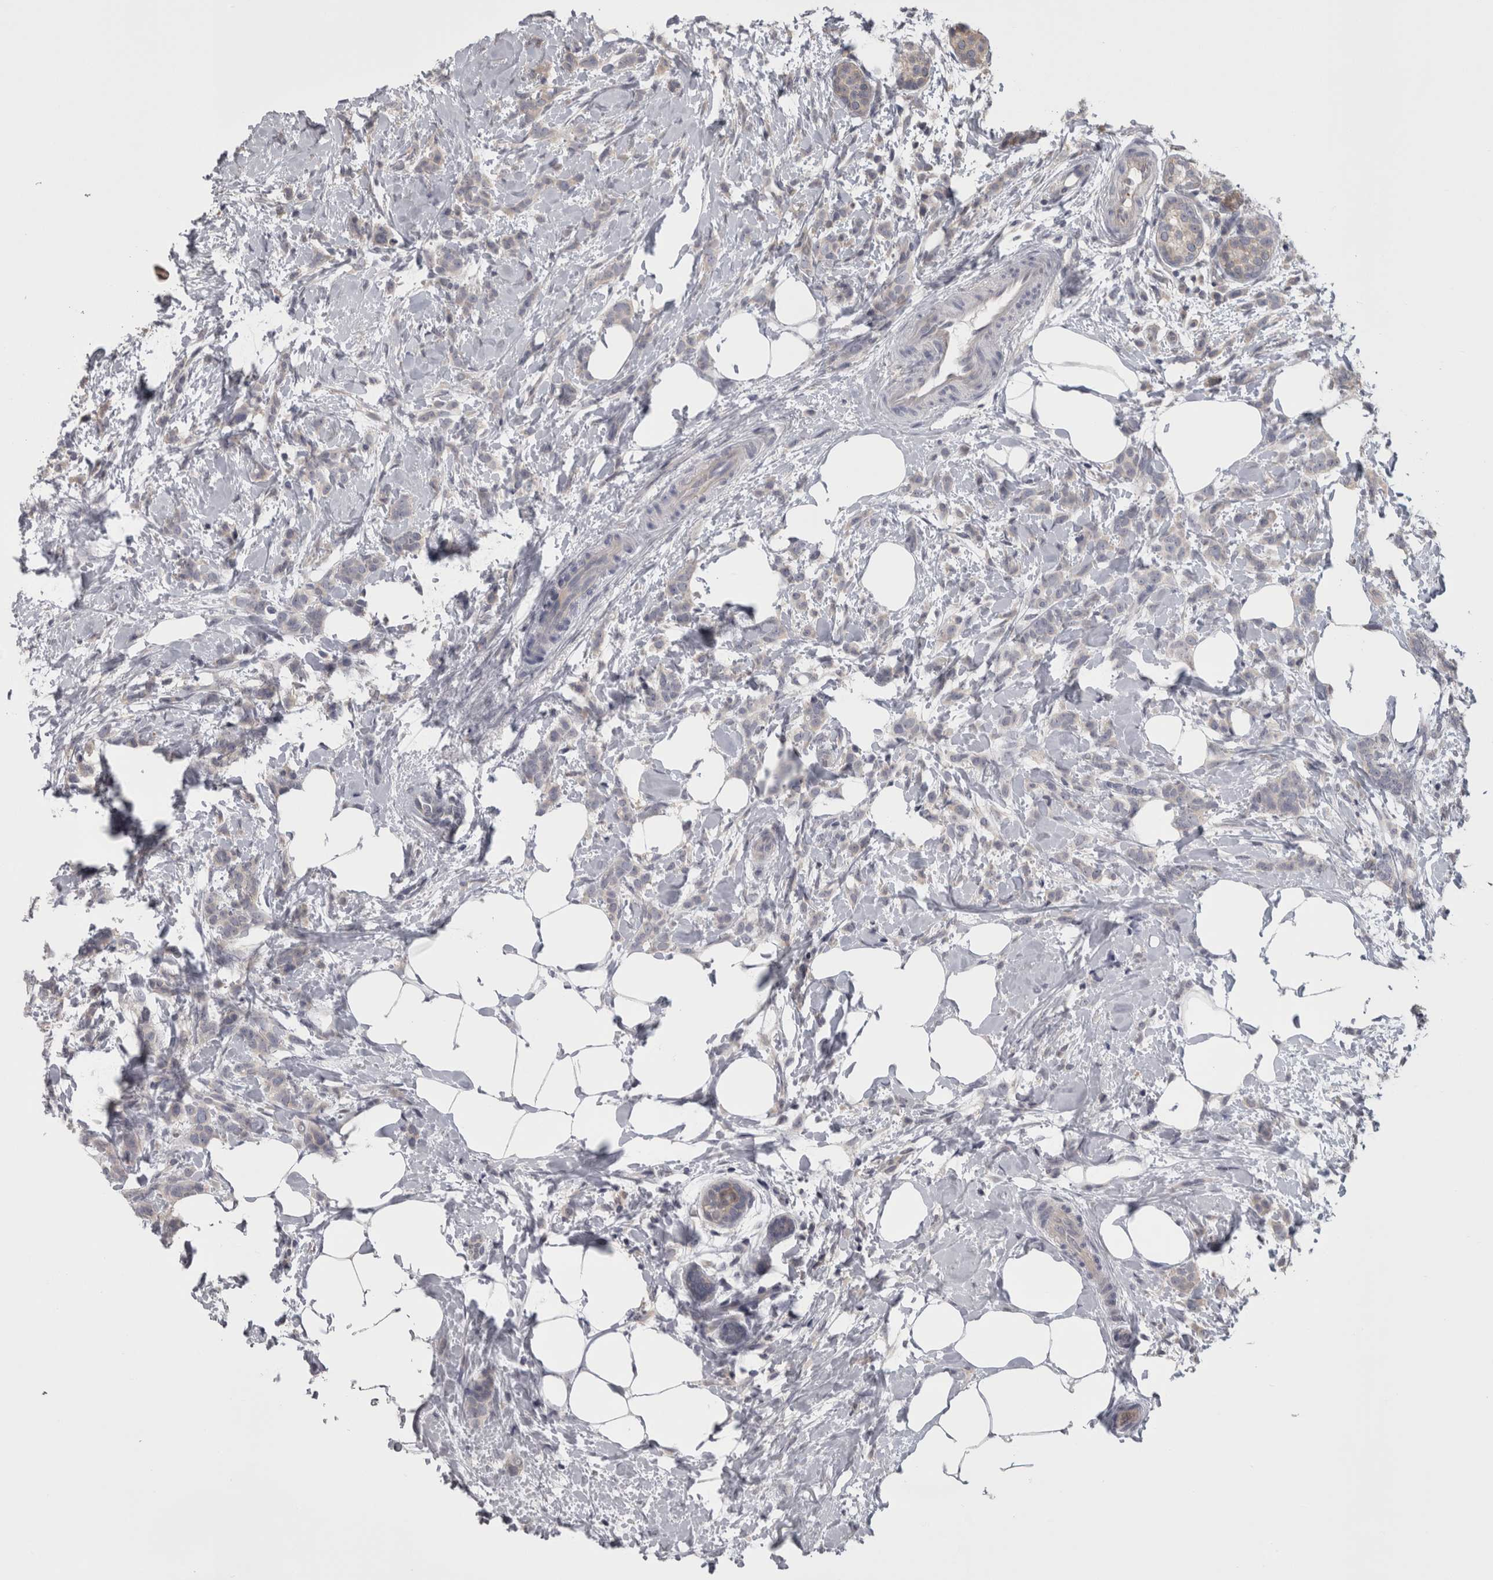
{"staining": {"intensity": "weak", "quantity": "25%-75%", "location": "cytoplasmic/membranous"}, "tissue": "breast cancer", "cell_type": "Tumor cells", "image_type": "cancer", "snomed": [{"axis": "morphology", "description": "Lobular carcinoma, in situ"}, {"axis": "morphology", "description": "Lobular carcinoma"}, {"axis": "topography", "description": "Breast"}], "caption": "Immunohistochemical staining of breast cancer (lobular carcinoma) shows weak cytoplasmic/membranous protein expression in approximately 25%-75% of tumor cells.", "gene": "APRT", "patient": {"sex": "female", "age": 41}}